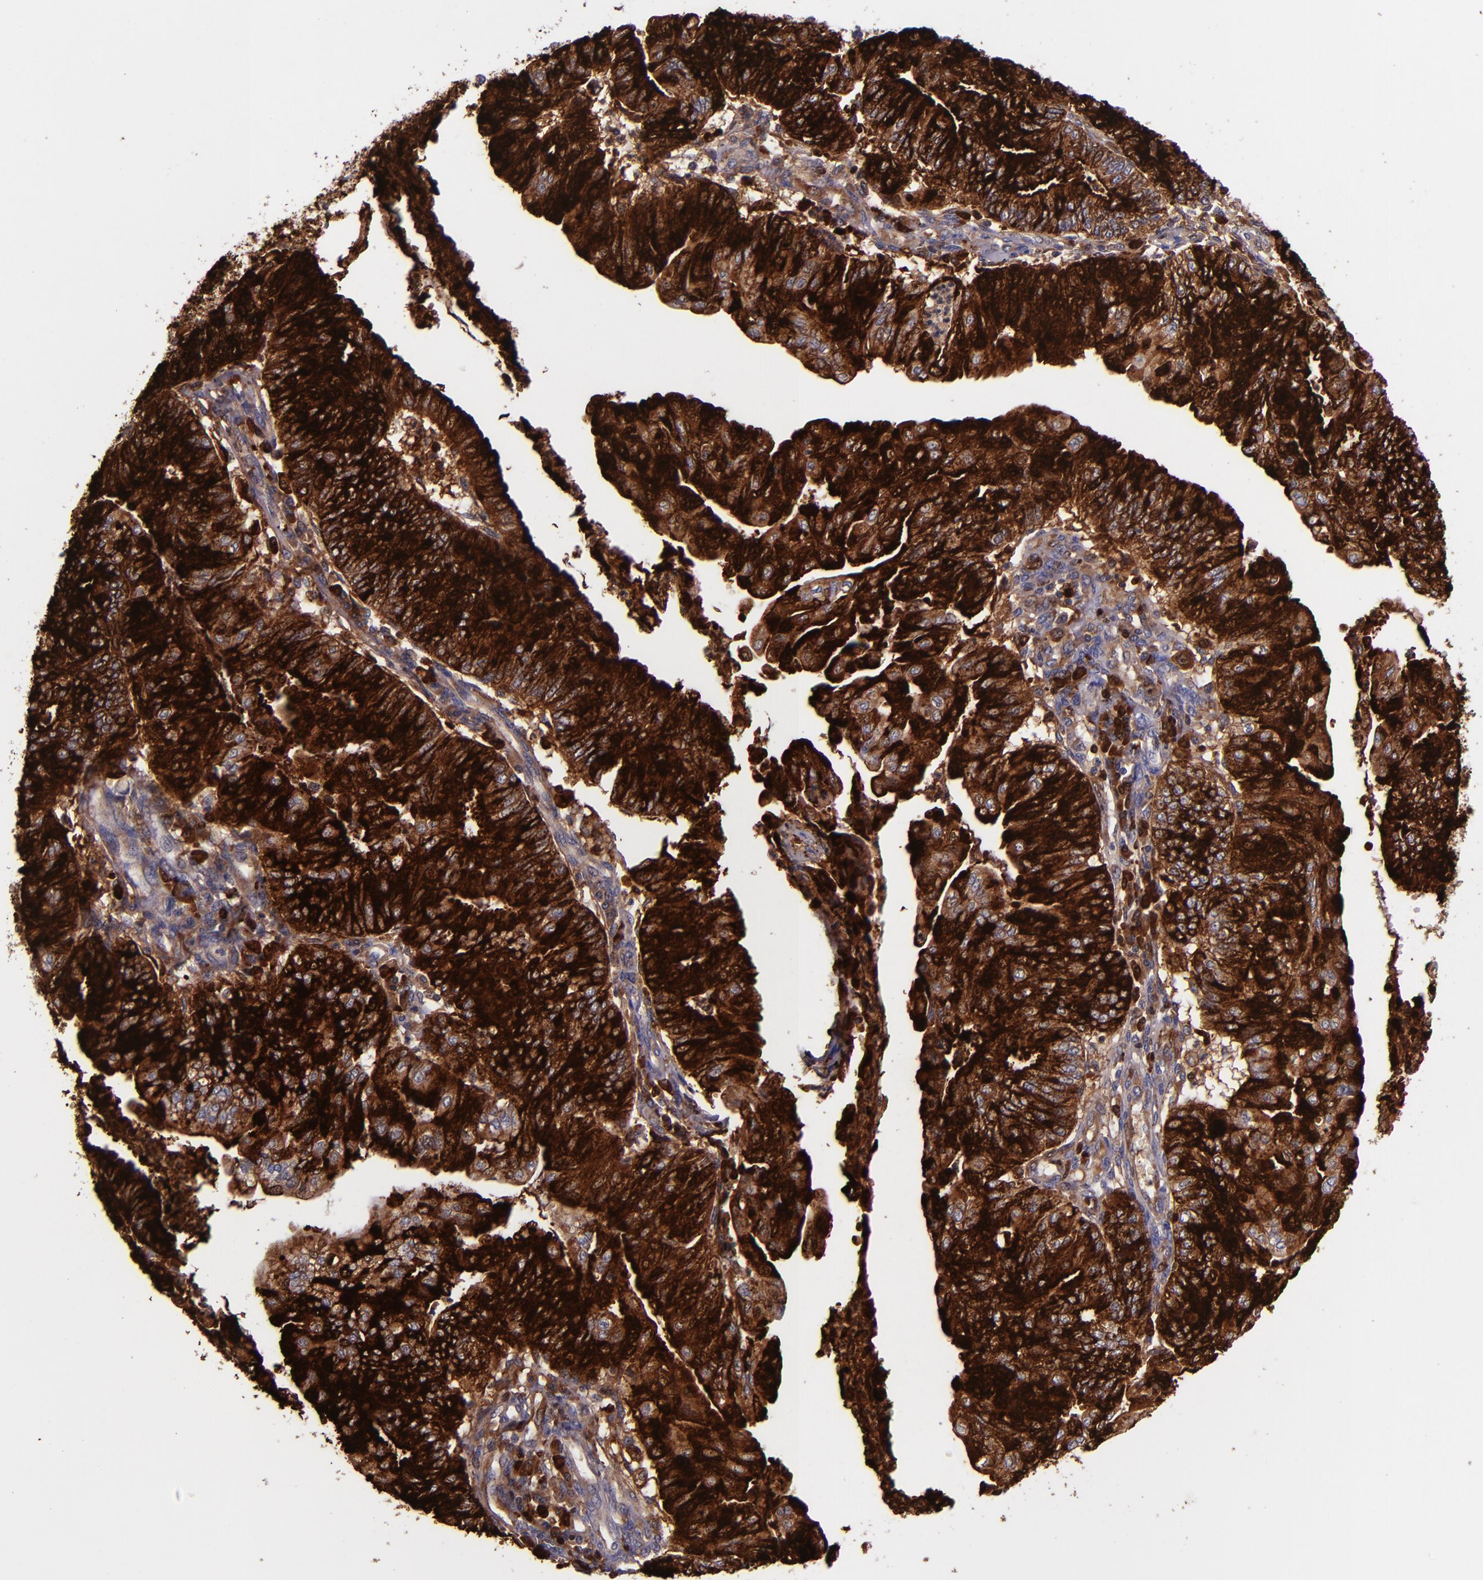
{"staining": {"intensity": "strong", "quantity": ">75%", "location": "cytoplasmic/membranous"}, "tissue": "endometrial cancer", "cell_type": "Tumor cells", "image_type": "cancer", "snomed": [{"axis": "morphology", "description": "Adenocarcinoma, NOS"}, {"axis": "topography", "description": "Endometrium"}], "caption": "Endometrial cancer stained with a brown dye reveals strong cytoplasmic/membranous positive expression in approximately >75% of tumor cells.", "gene": "SLPI", "patient": {"sex": "female", "age": 59}}